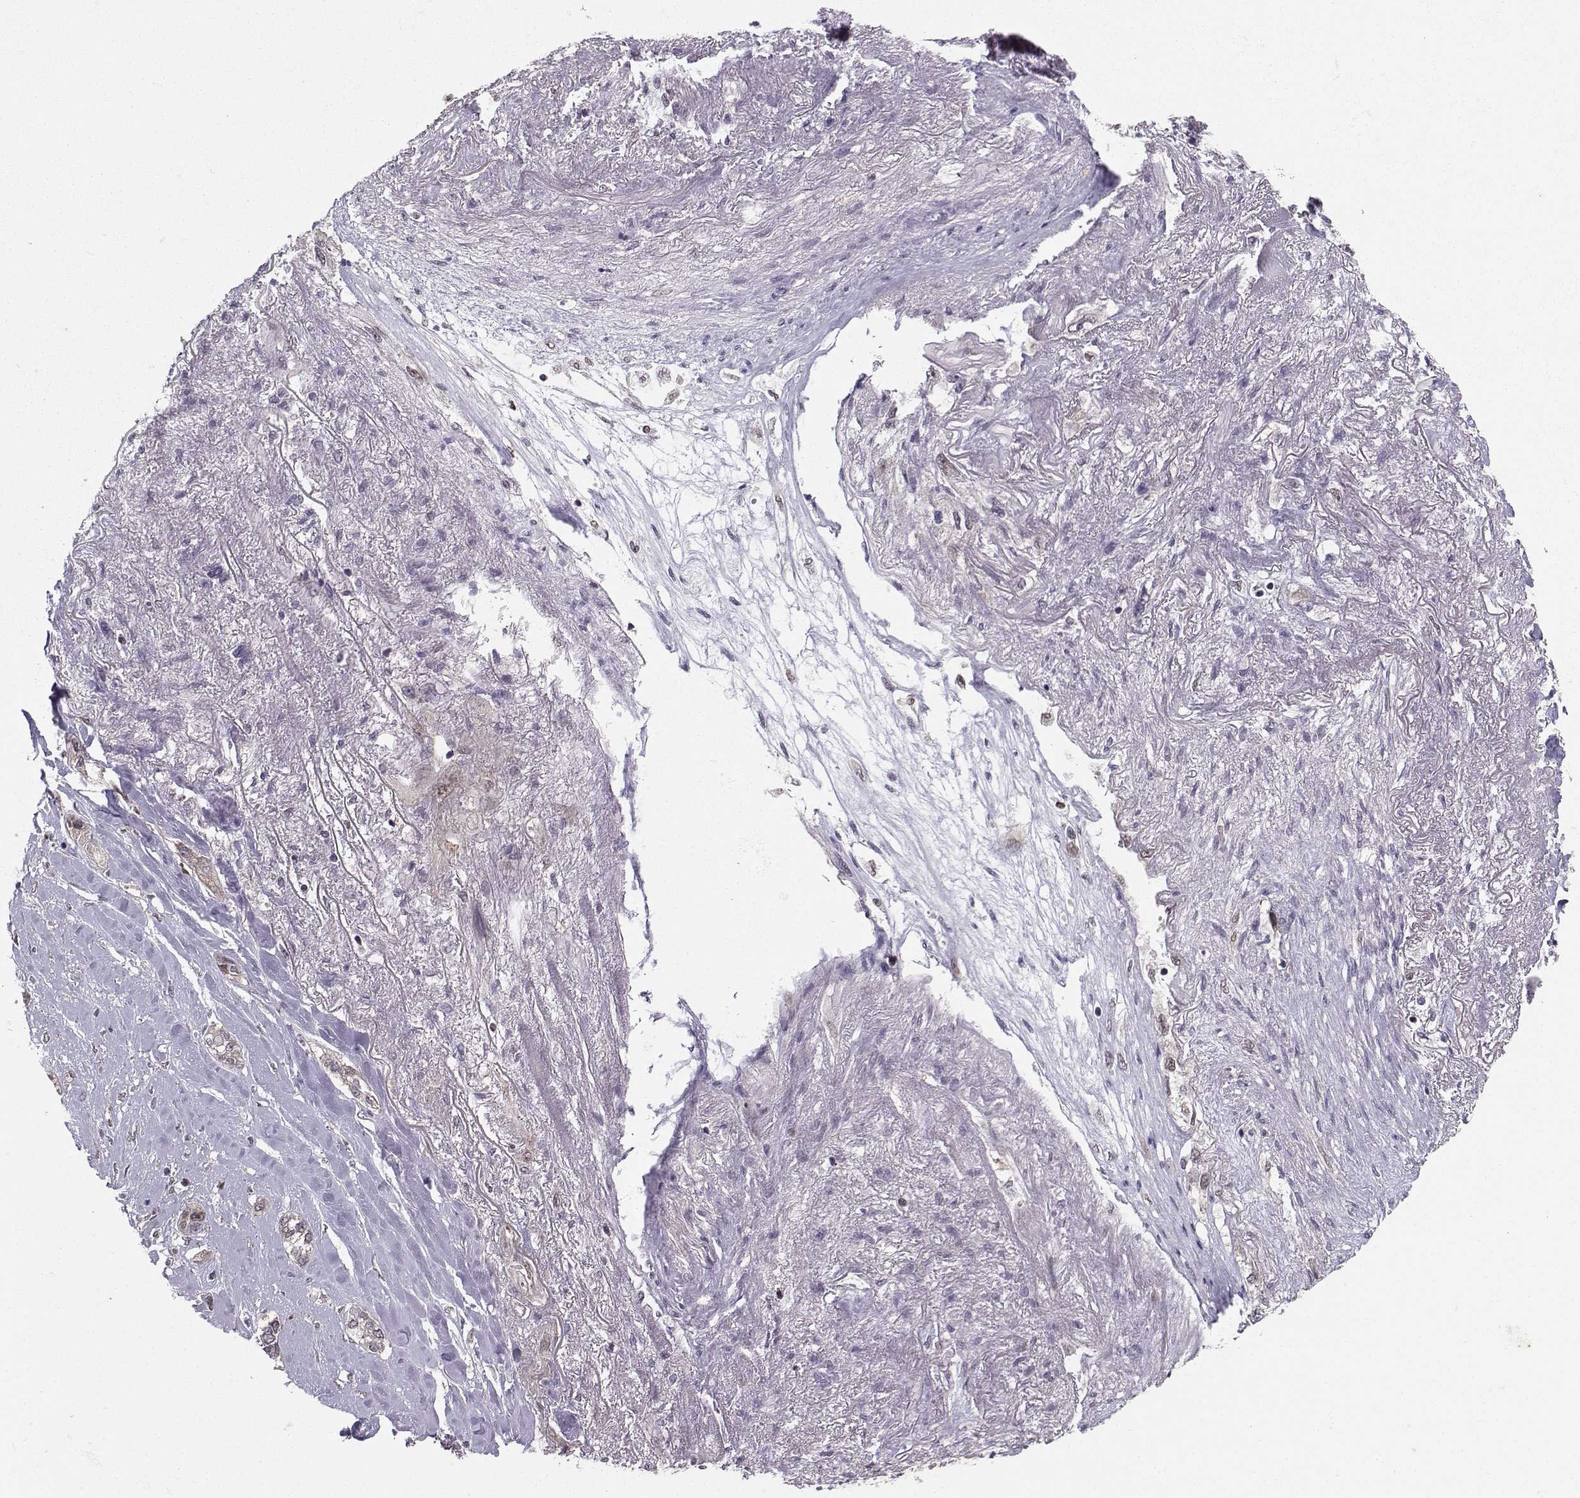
{"staining": {"intensity": "negative", "quantity": "none", "location": "none"}, "tissue": "lung cancer", "cell_type": "Tumor cells", "image_type": "cancer", "snomed": [{"axis": "morphology", "description": "Squamous cell carcinoma, NOS"}, {"axis": "topography", "description": "Lung"}], "caption": "This is an immunohistochemistry (IHC) image of human lung squamous cell carcinoma. There is no expression in tumor cells.", "gene": "PKP2", "patient": {"sex": "female", "age": 70}}